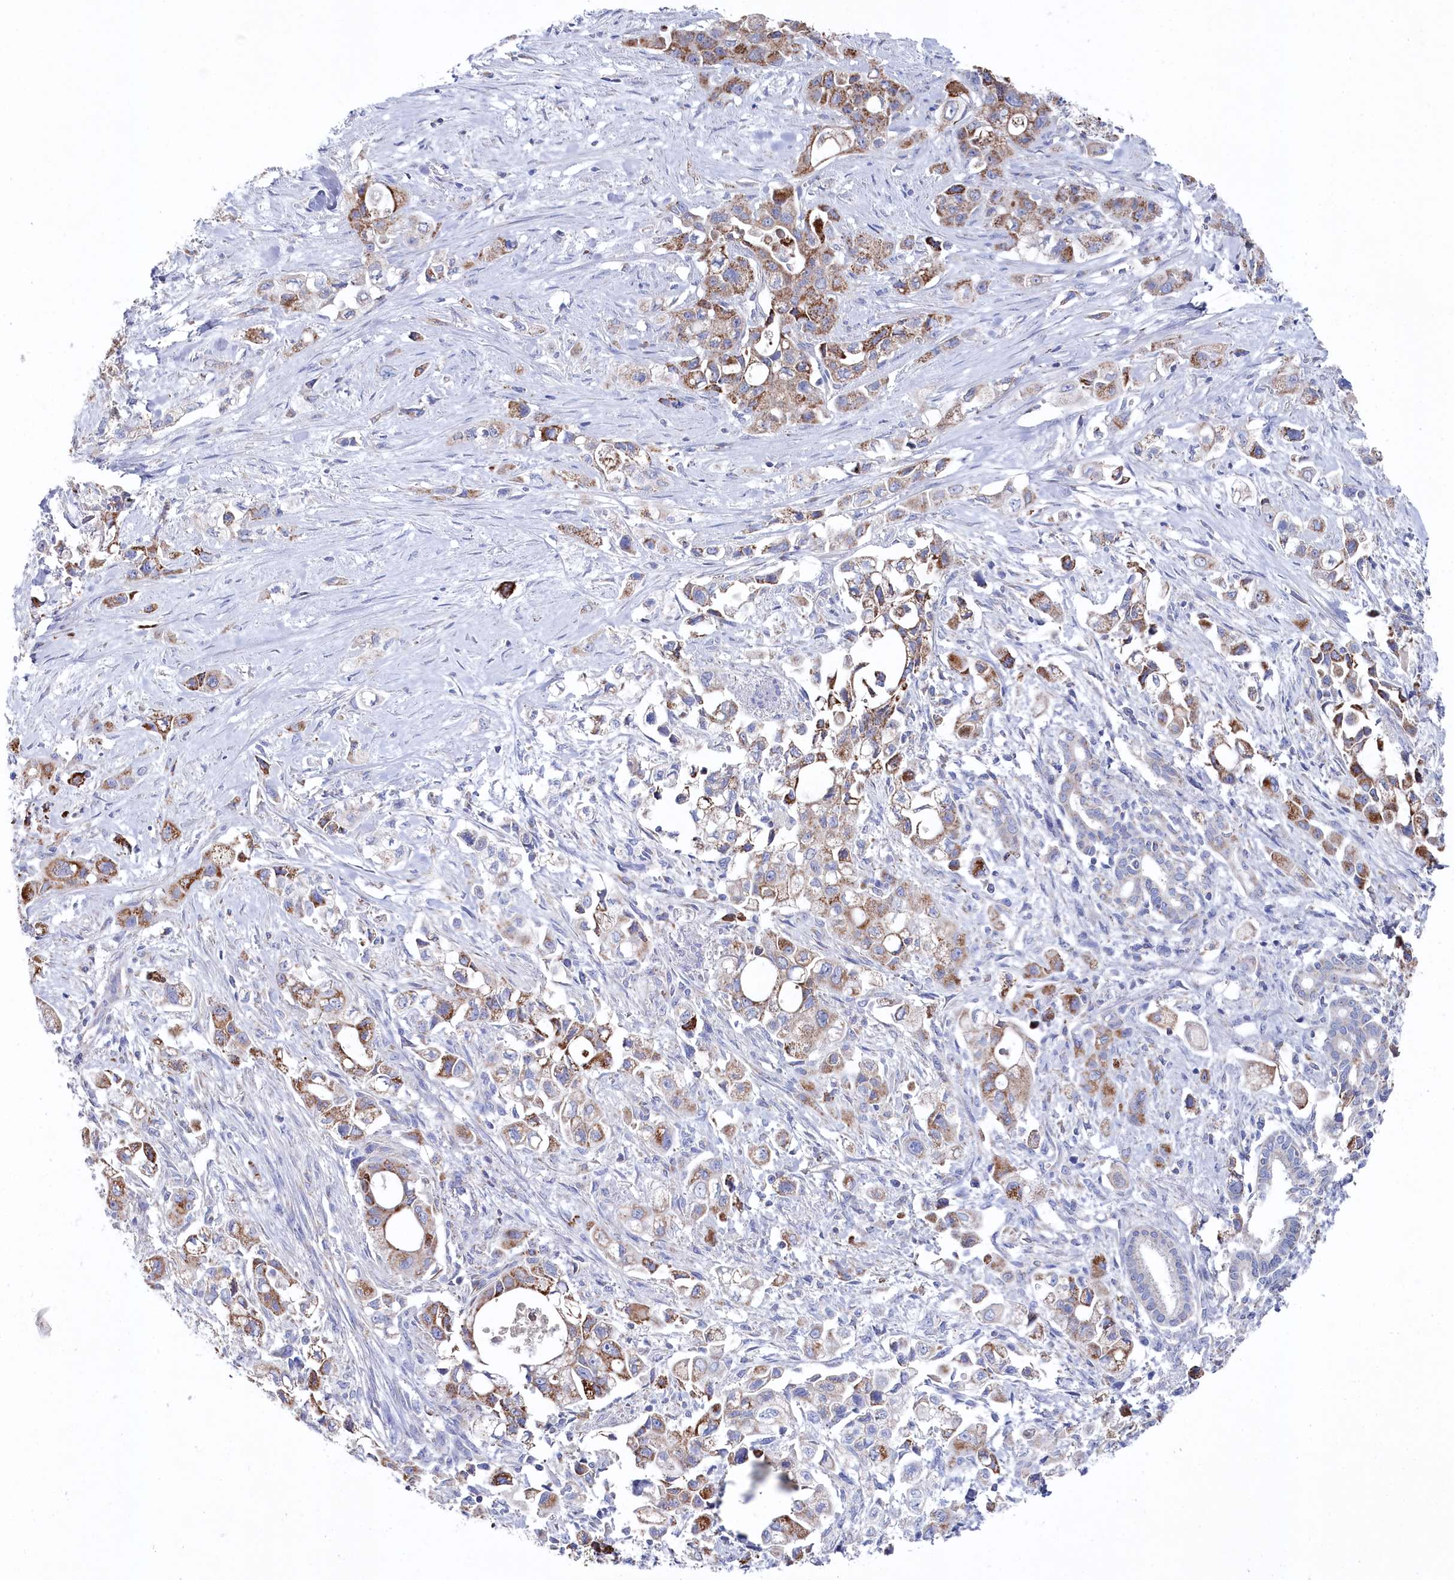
{"staining": {"intensity": "moderate", "quantity": ">75%", "location": "cytoplasmic/membranous"}, "tissue": "pancreatic cancer", "cell_type": "Tumor cells", "image_type": "cancer", "snomed": [{"axis": "morphology", "description": "Adenocarcinoma, NOS"}, {"axis": "topography", "description": "Pancreas"}], "caption": "Moderate cytoplasmic/membranous protein expression is present in approximately >75% of tumor cells in pancreatic cancer (adenocarcinoma). (Brightfield microscopy of DAB IHC at high magnification).", "gene": "GLS2", "patient": {"sex": "female", "age": 66}}